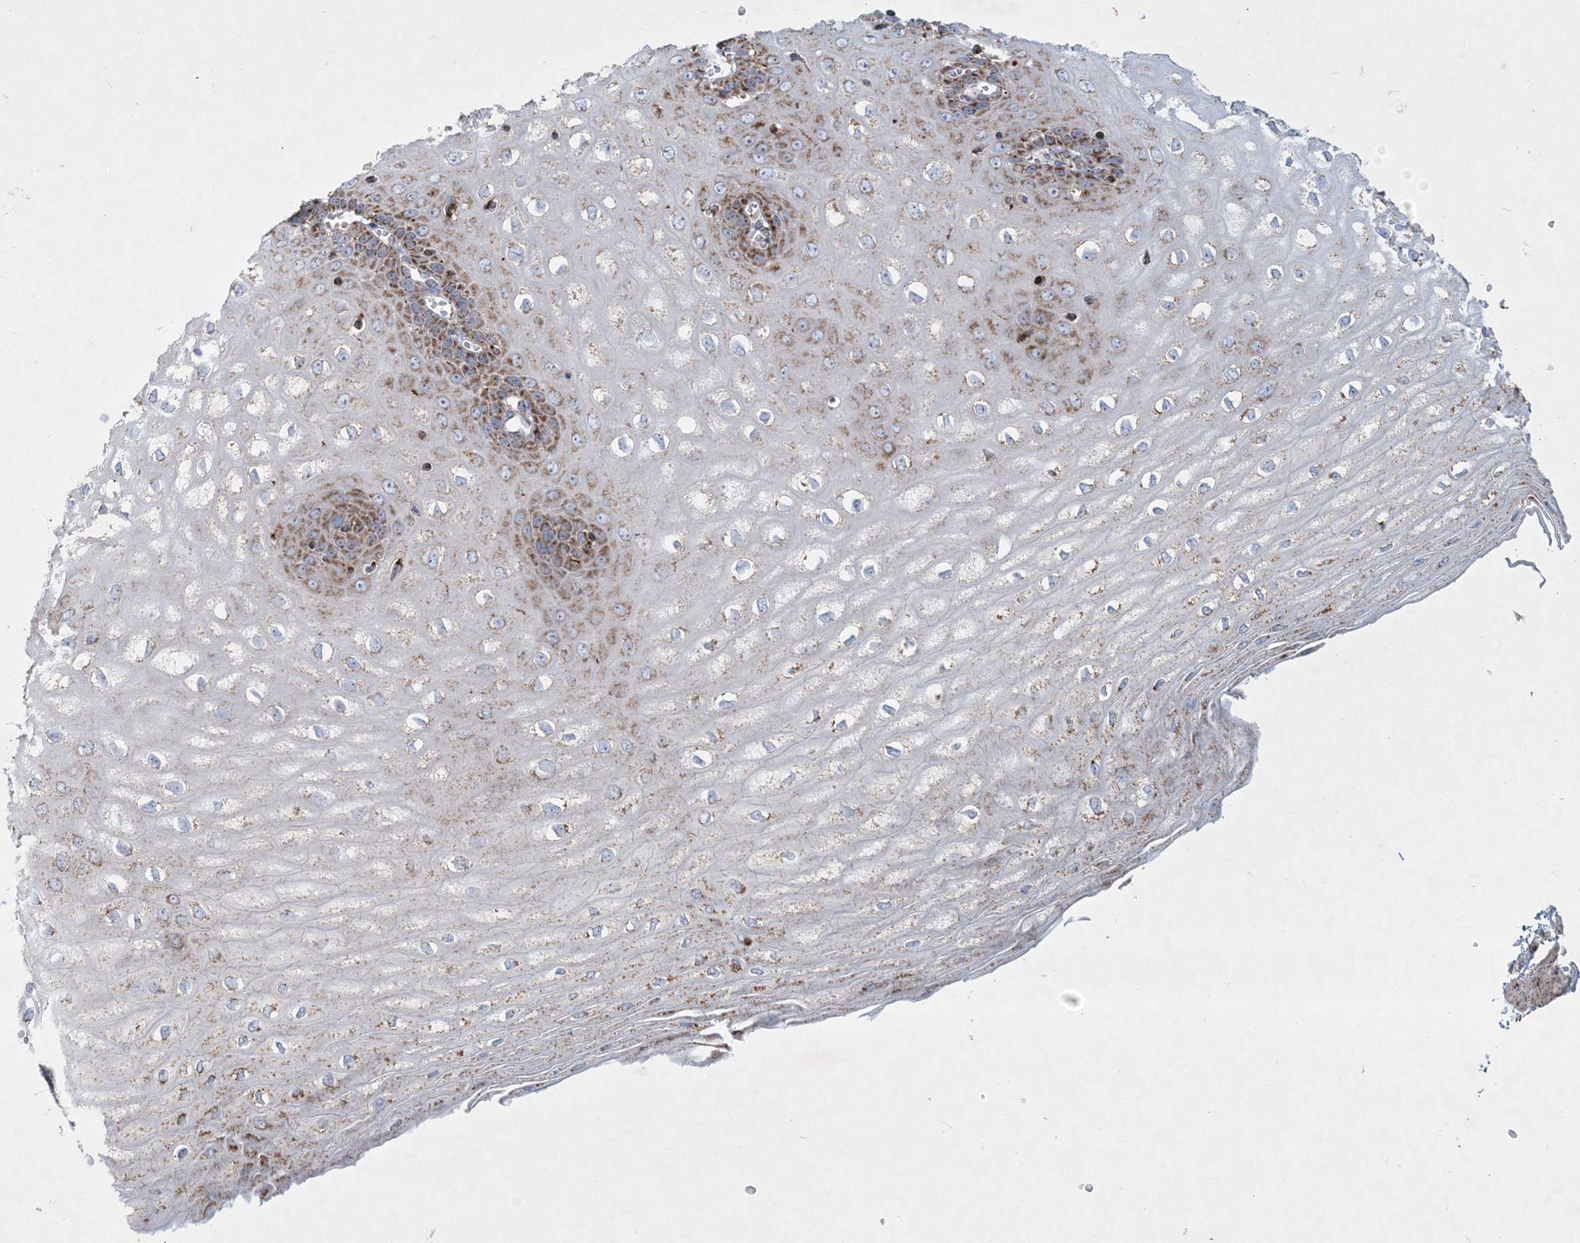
{"staining": {"intensity": "moderate", "quantity": ">75%", "location": "cytoplasmic/membranous"}, "tissue": "esophagus", "cell_type": "Squamous epithelial cells", "image_type": "normal", "snomed": [{"axis": "morphology", "description": "Normal tissue, NOS"}, {"axis": "topography", "description": "Esophagus"}], "caption": "IHC (DAB) staining of normal esophagus reveals moderate cytoplasmic/membranous protein staining in approximately >75% of squamous epithelial cells.", "gene": "BEND4", "patient": {"sex": "male", "age": 60}}